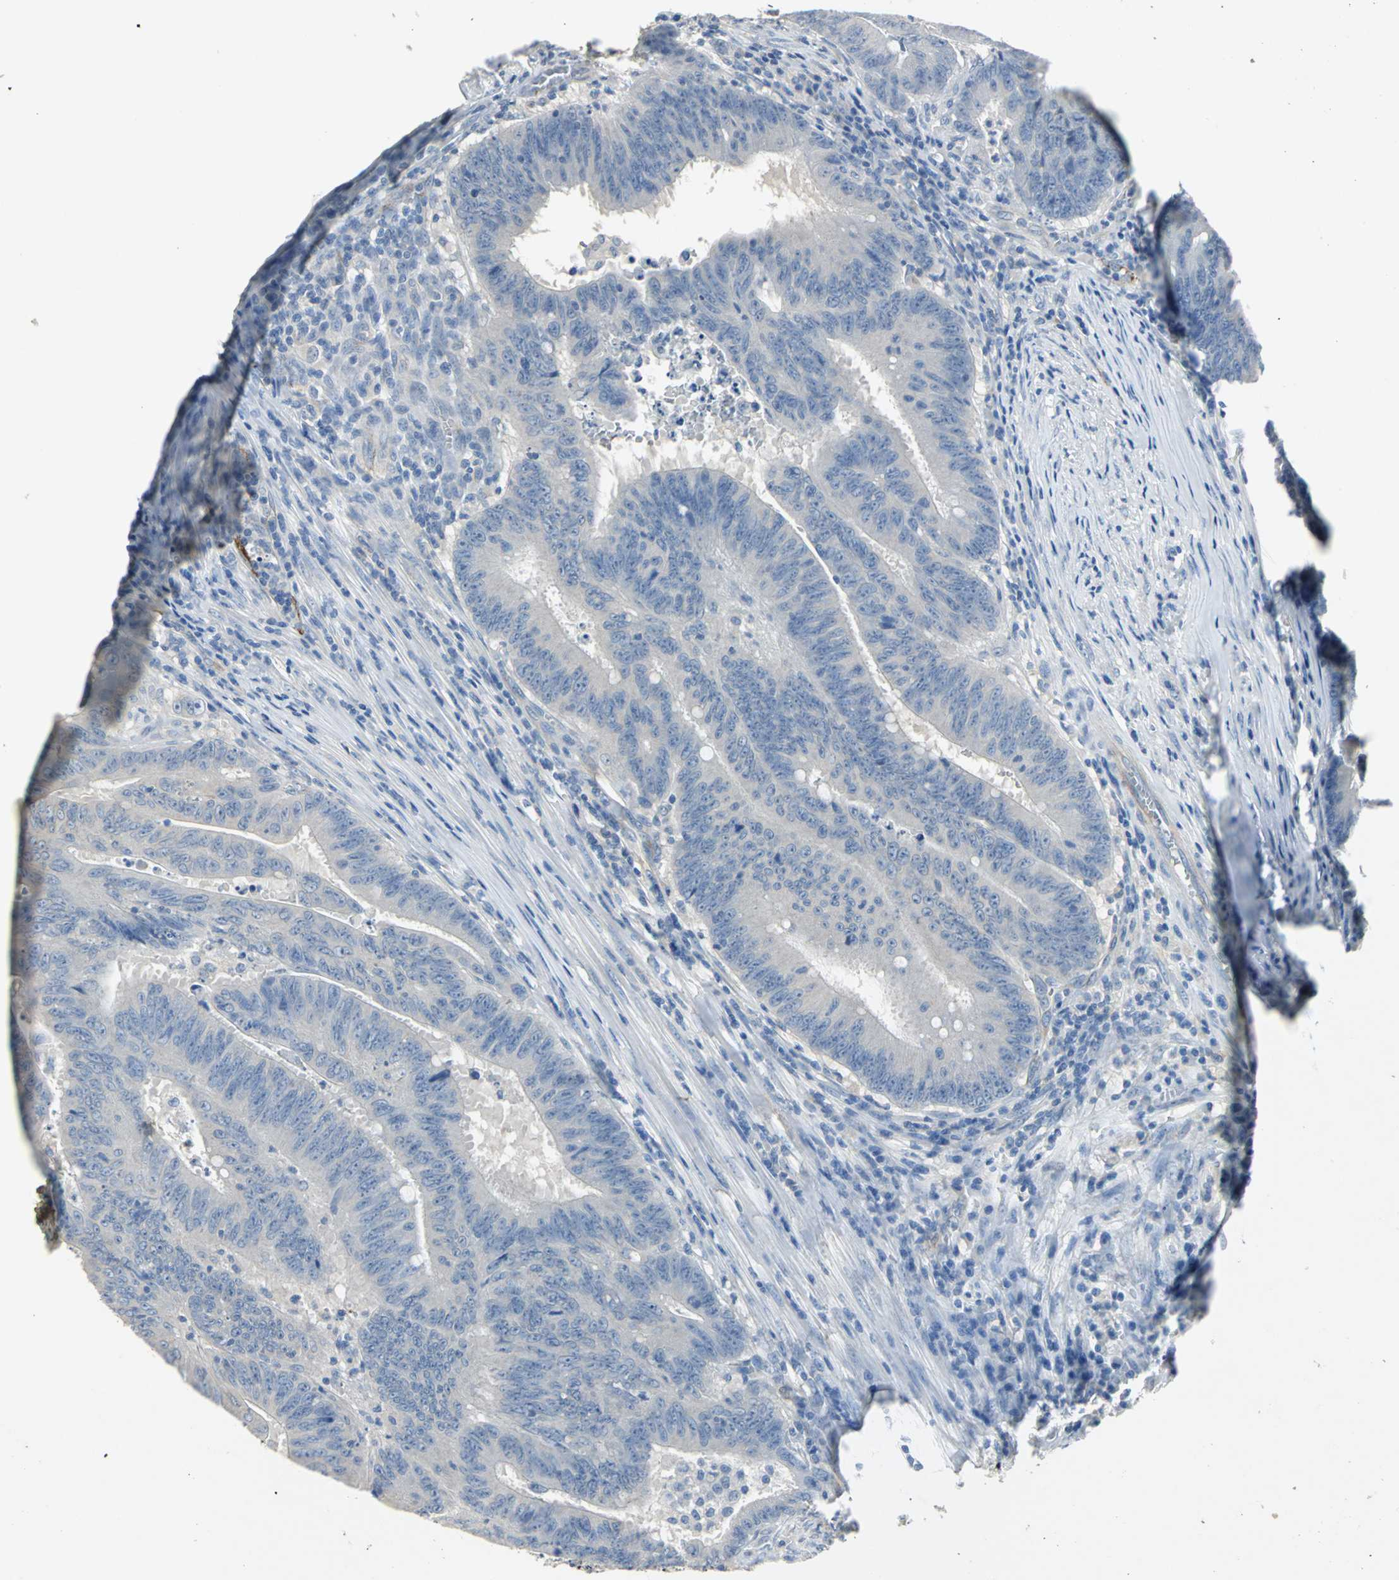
{"staining": {"intensity": "negative", "quantity": "none", "location": "none"}, "tissue": "colorectal cancer", "cell_type": "Tumor cells", "image_type": "cancer", "snomed": [{"axis": "morphology", "description": "Adenocarcinoma, NOS"}, {"axis": "topography", "description": "Colon"}], "caption": "This is a micrograph of IHC staining of colorectal adenocarcinoma, which shows no expression in tumor cells.", "gene": "EFNB3", "patient": {"sex": "male", "age": 45}}